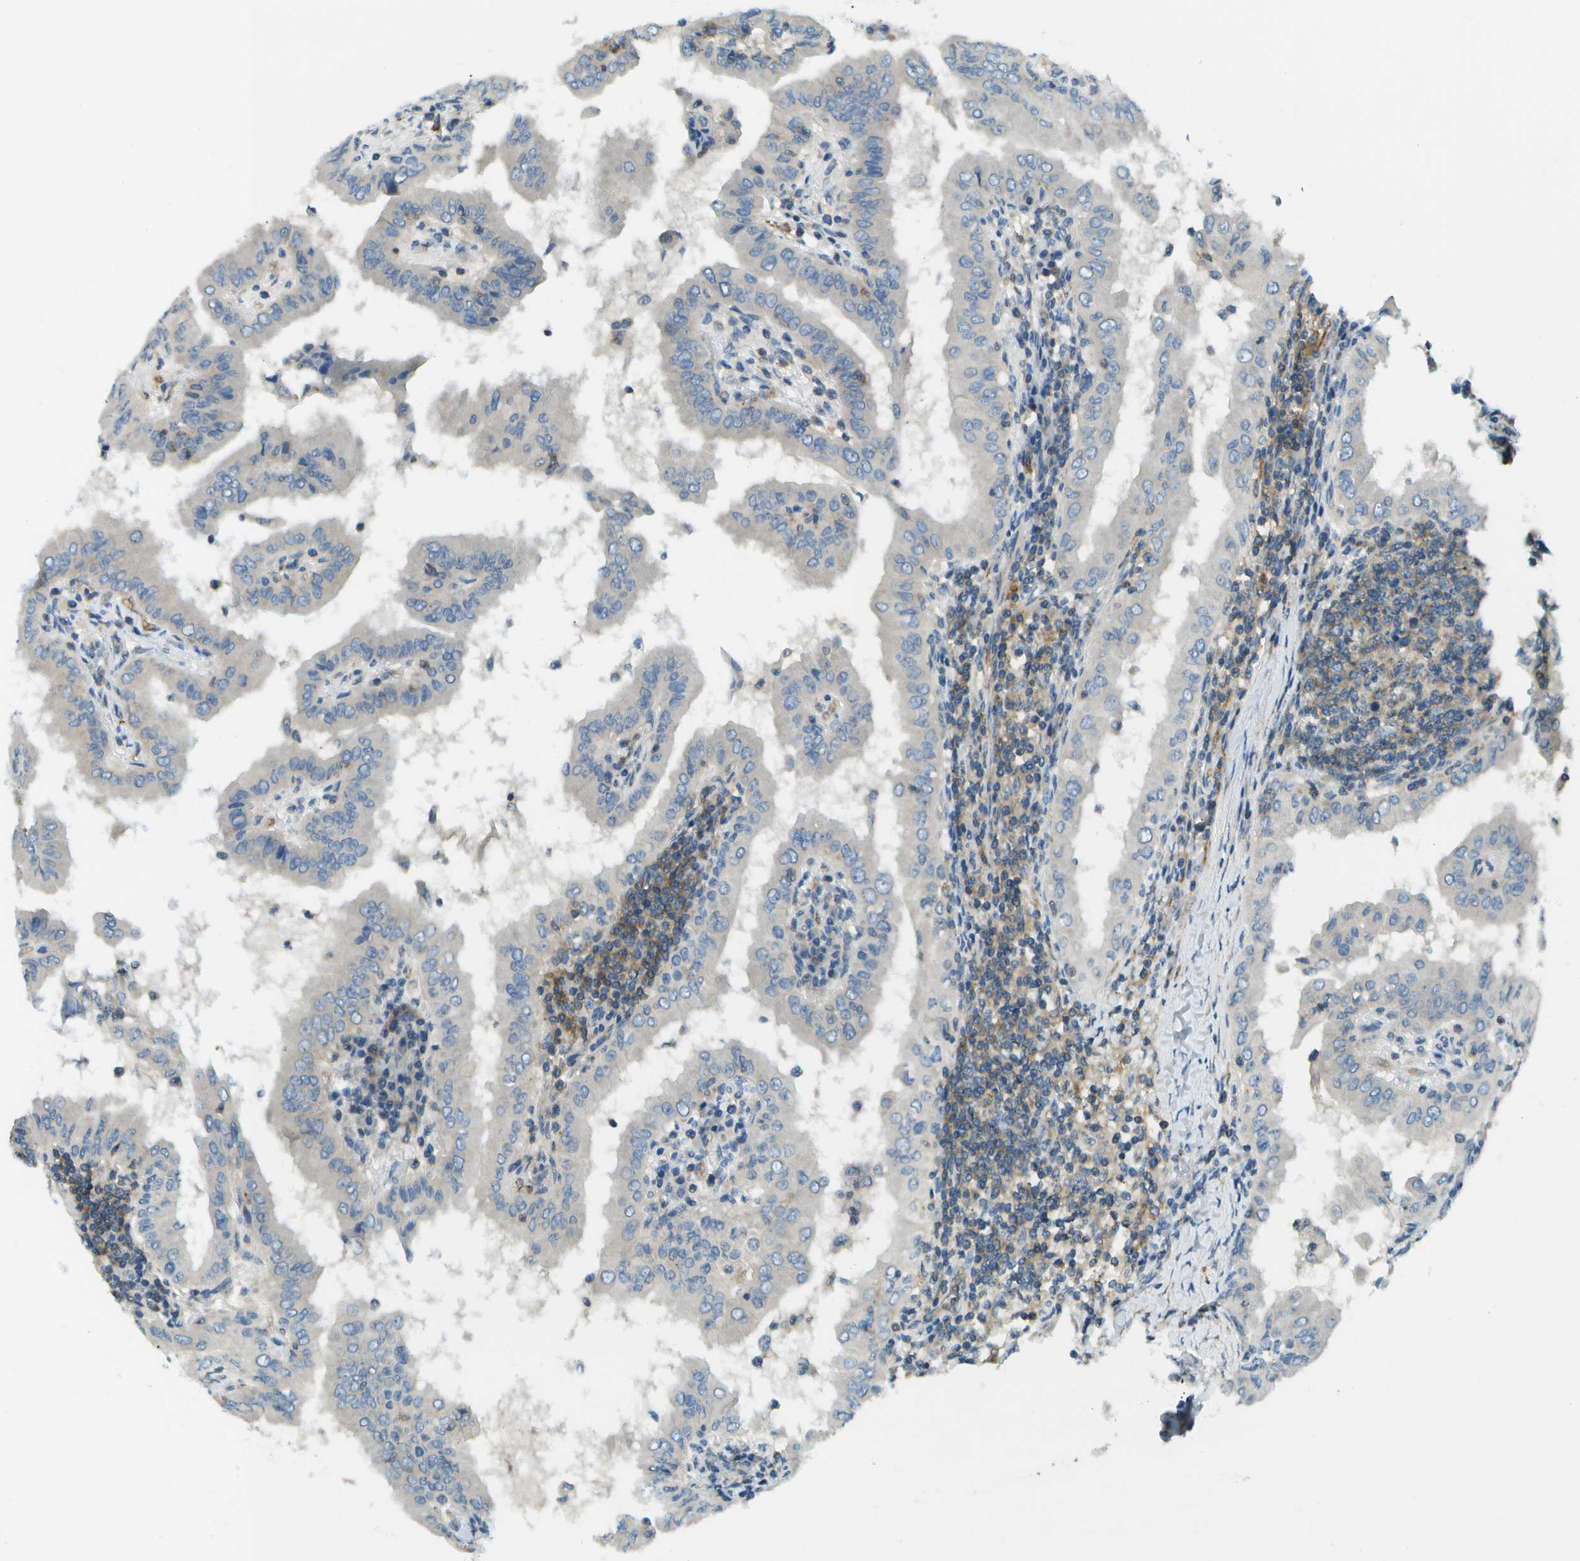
{"staining": {"intensity": "negative", "quantity": "none", "location": "none"}, "tissue": "thyroid cancer", "cell_type": "Tumor cells", "image_type": "cancer", "snomed": [{"axis": "morphology", "description": "Papillary adenocarcinoma, NOS"}, {"axis": "topography", "description": "Thyroid gland"}], "caption": "The photomicrograph reveals no staining of tumor cells in papillary adenocarcinoma (thyroid). (DAB (3,3'-diaminobenzidine) IHC visualized using brightfield microscopy, high magnification).", "gene": "CTIF", "patient": {"sex": "male", "age": 33}}